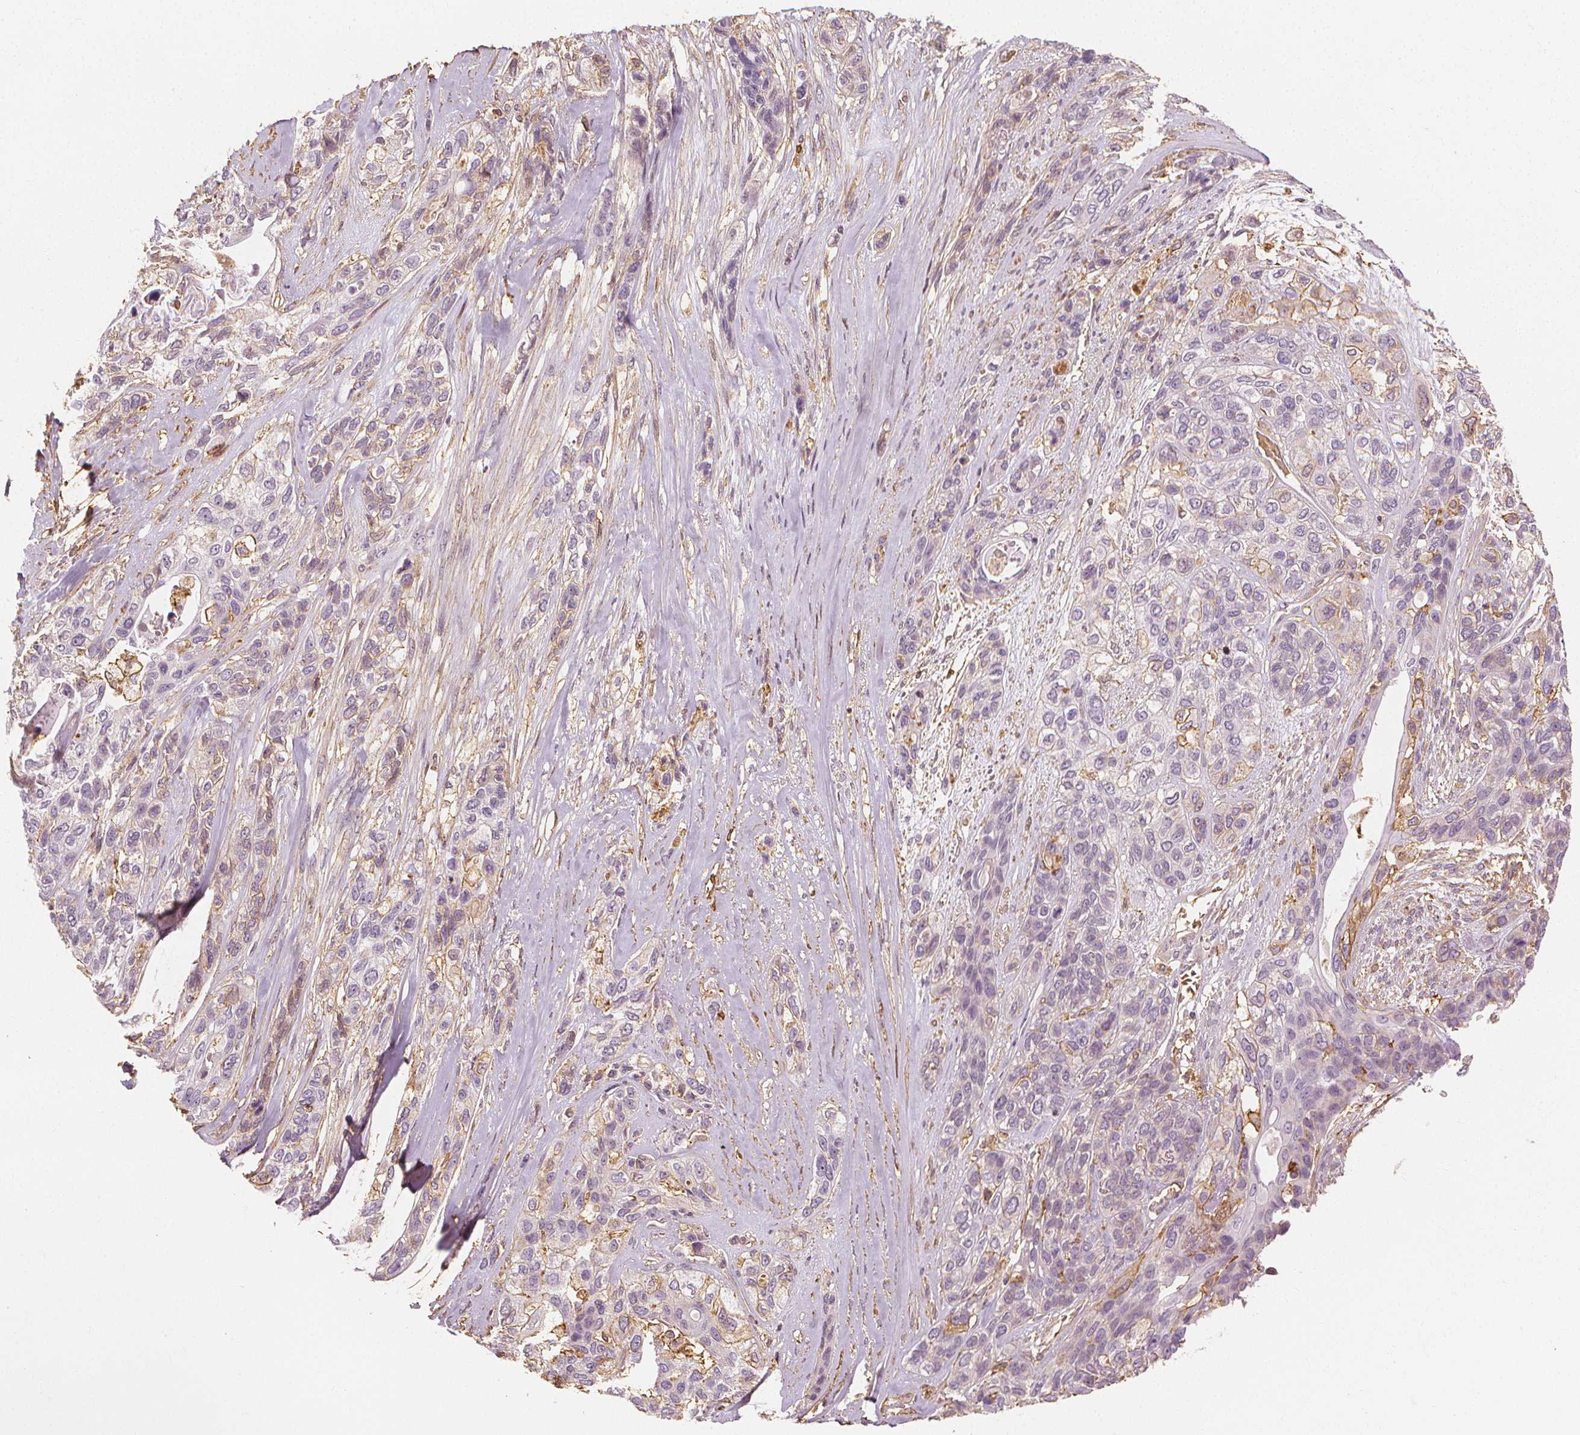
{"staining": {"intensity": "negative", "quantity": "none", "location": "none"}, "tissue": "lung cancer", "cell_type": "Tumor cells", "image_type": "cancer", "snomed": [{"axis": "morphology", "description": "Squamous cell carcinoma, NOS"}, {"axis": "topography", "description": "Lung"}], "caption": "Tumor cells show no significant protein positivity in lung cancer.", "gene": "ARHGAP26", "patient": {"sex": "female", "age": 70}}